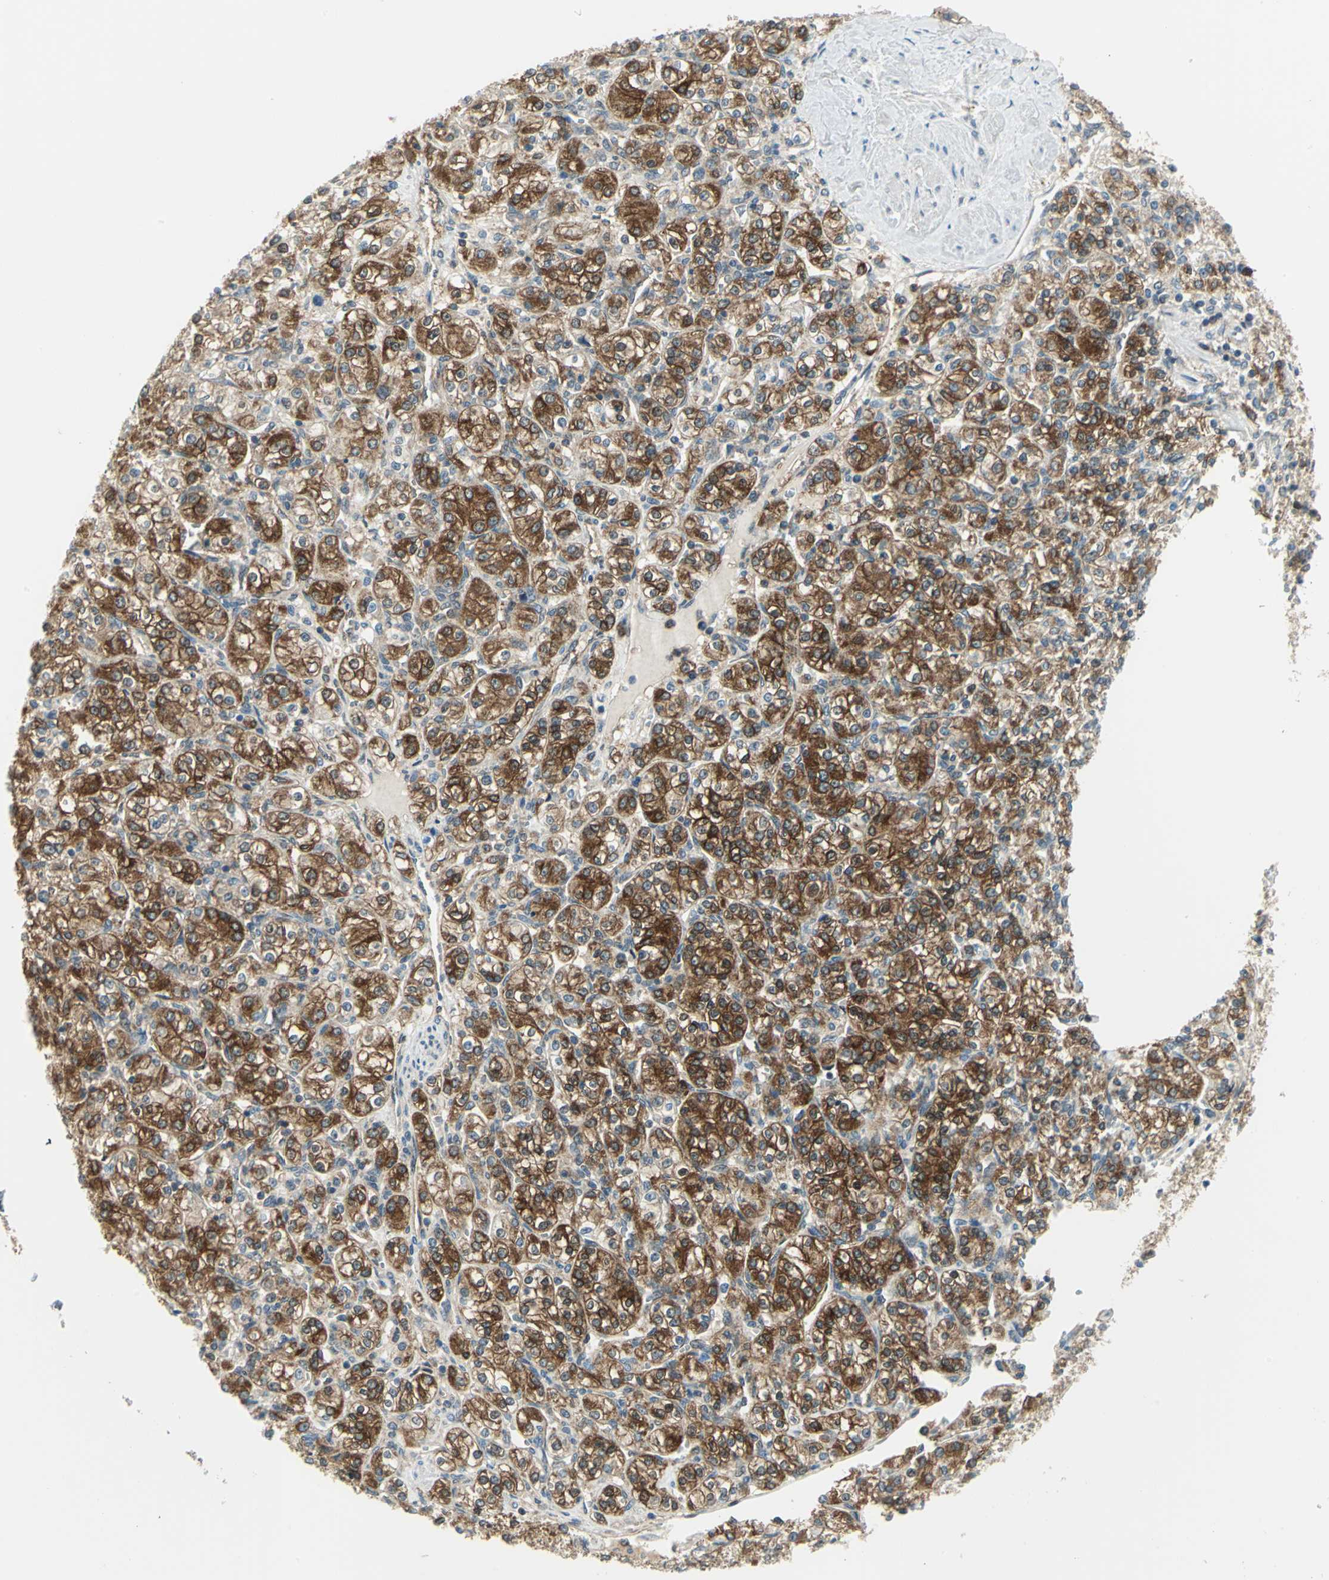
{"staining": {"intensity": "strong", "quantity": ">75%", "location": "cytoplasmic/membranous"}, "tissue": "renal cancer", "cell_type": "Tumor cells", "image_type": "cancer", "snomed": [{"axis": "morphology", "description": "Adenocarcinoma, NOS"}, {"axis": "topography", "description": "Kidney"}], "caption": "Renal cancer (adenocarcinoma) was stained to show a protein in brown. There is high levels of strong cytoplasmic/membranous expression in about >75% of tumor cells. (IHC, brightfield microscopy, high magnification).", "gene": "ALDOA", "patient": {"sex": "male", "age": 77}}